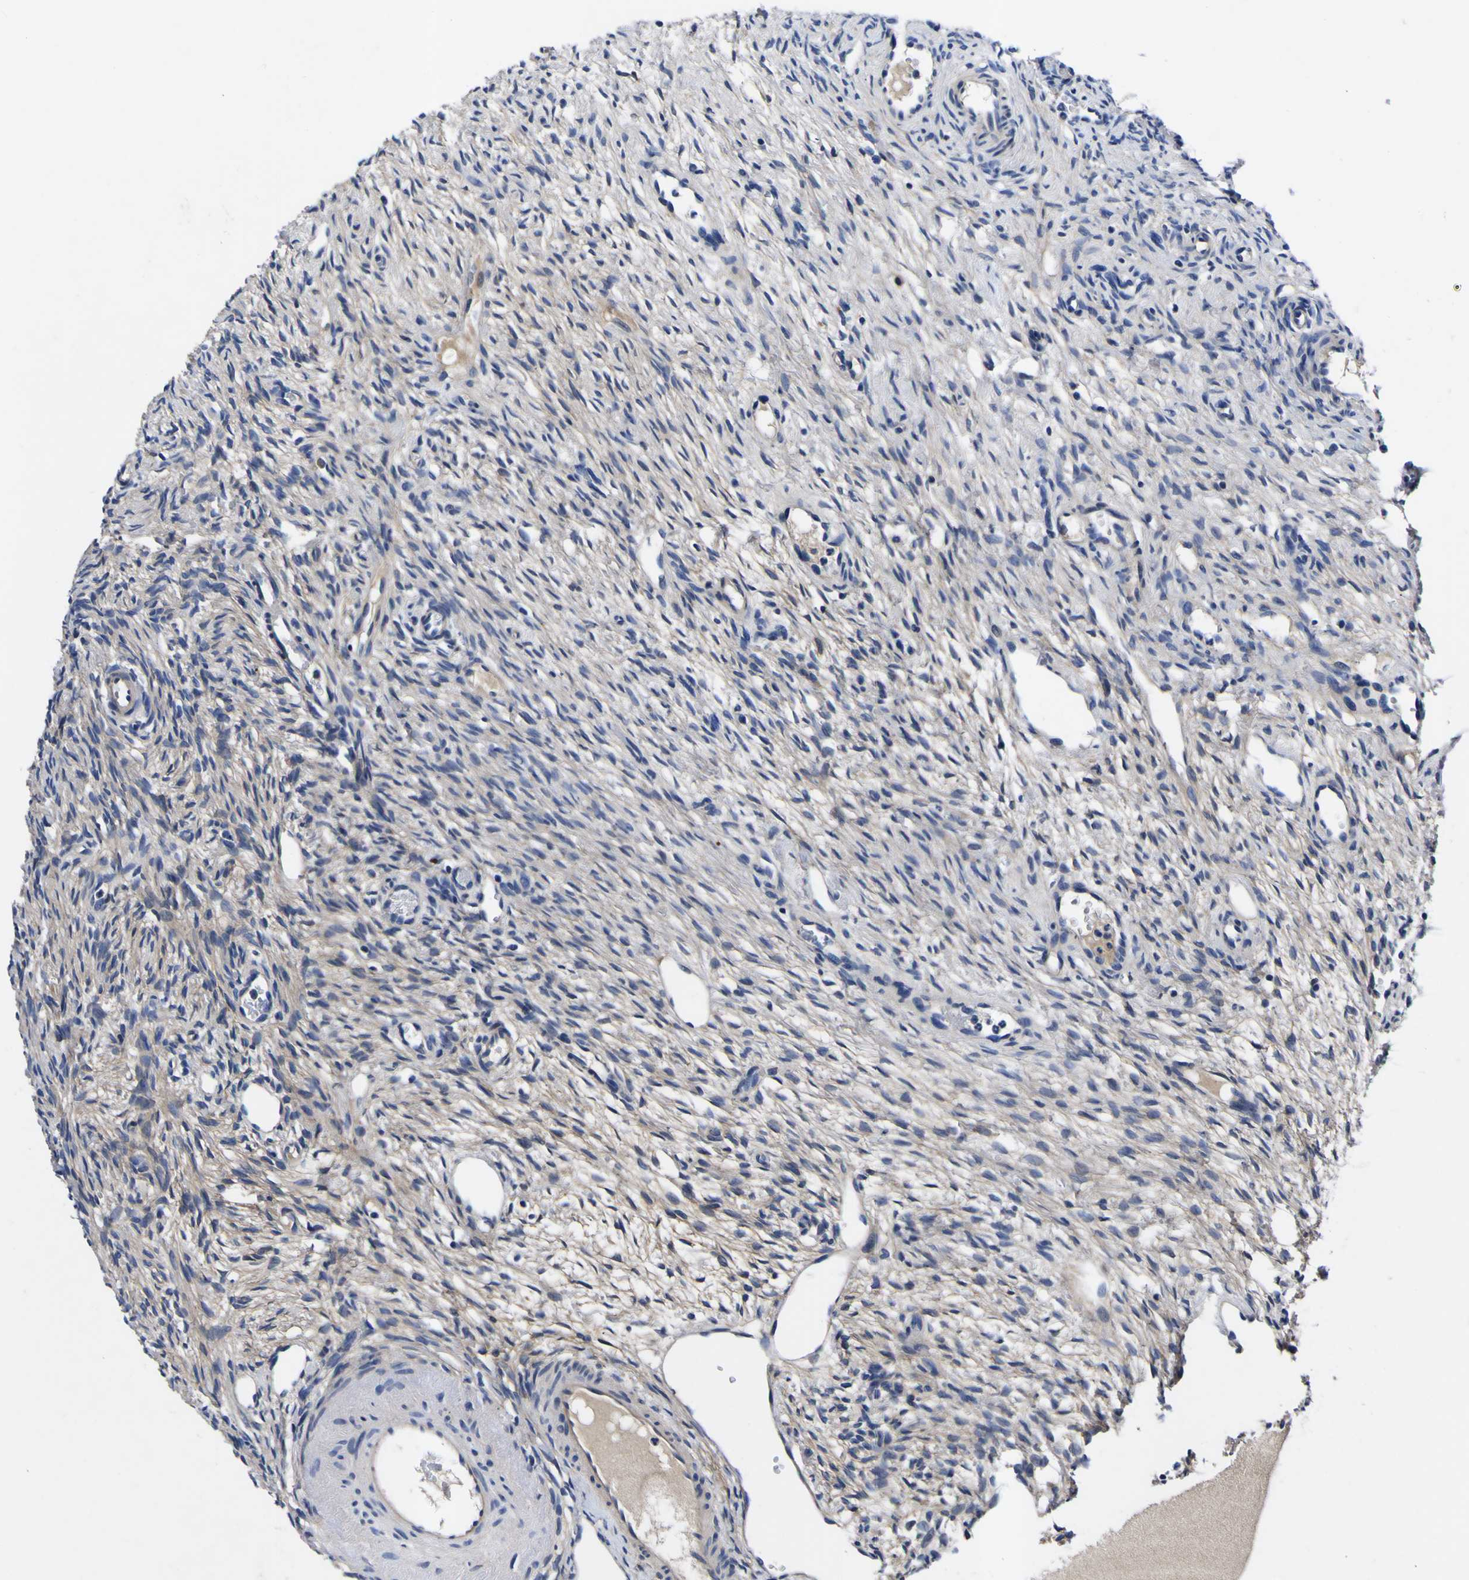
{"staining": {"intensity": "moderate", "quantity": "<25%", "location": "cytoplasmic/membranous"}, "tissue": "ovary", "cell_type": "Ovarian stroma cells", "image_type": "normal", "snomed": [{"axis": "morphology", "description": "Normal tissue, NOS"}, {"axis": "topography", "description": "Ovary"}], "caption": "Immunohistochemistry (IHC) photomicrograph of normal human ovary stained for a protein (brown), which reveals low levels of moderate cytoplasmic/membranous staining in approximately <25% of ovarian stroma cells.", "gene": "VASN", "patient": {"sex": "female", "age": 33}}